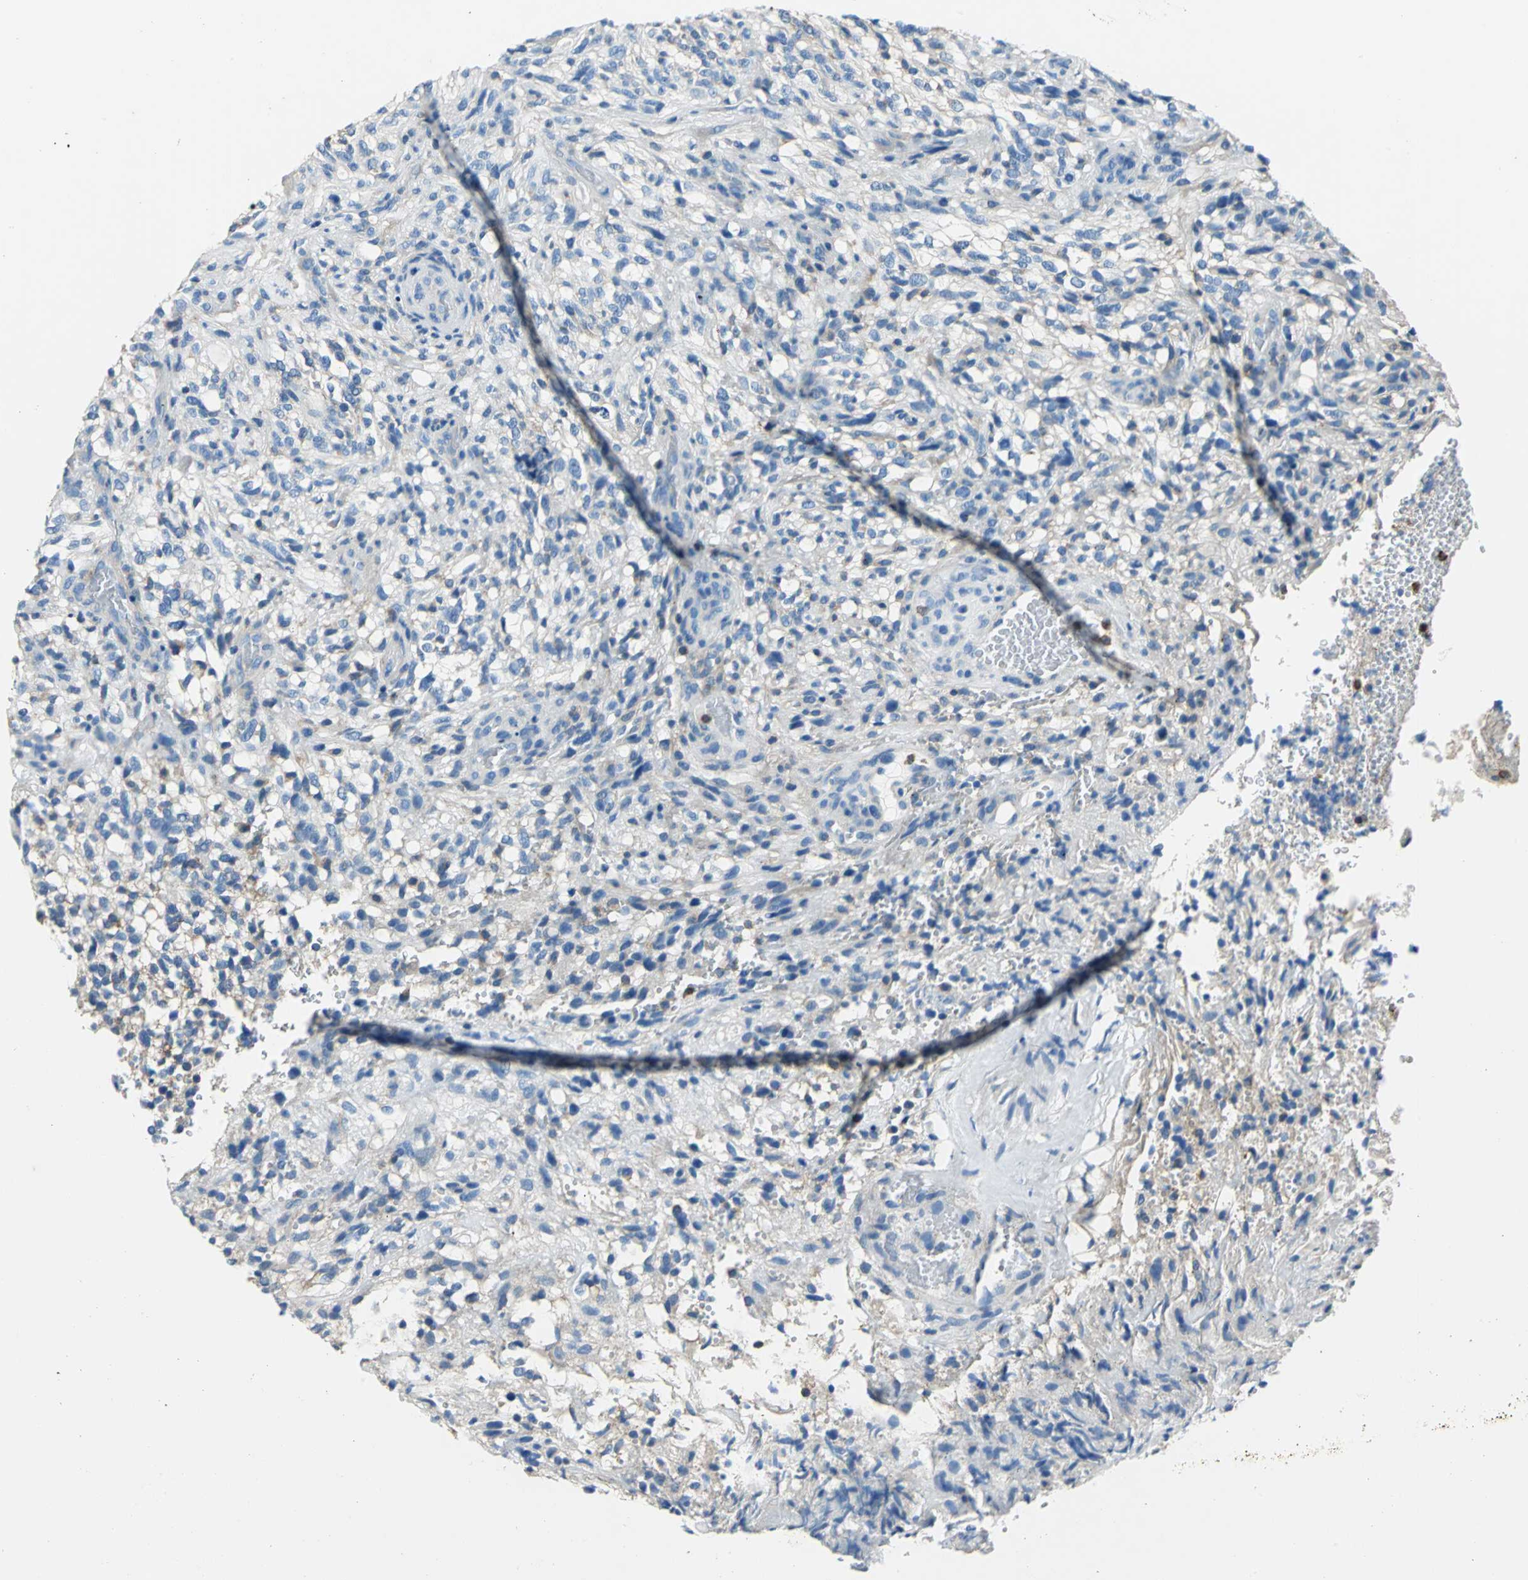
{"staining": {"intensity": "moderate", "quantity": "<25%", "location": "cytoplasmic/membranous"}, "tissue": "glioma", "cell_type": "Tumor cells", "image_type": "cancer", "snomed": [{"axis": "morphology", "description": "Normal tissue, NOS"}, {"axis": "morphology", "description": "Glioma, malignant, High grade"}, {"axis": "topography", "description": "Cerebral cortex"}], "caption": "Malignant glioma (high-grade) stained with DAB immunohistochemistry (IHC) reveals low levels of moderate cytoplasmic/membranous positivity in about <25% of tumor cells. Immunohistochemistry stains the protein in brown and the nuclei are stained blue.", "gene": "SEPTIN6", "patient": {"sex": "male", "age": 75}}